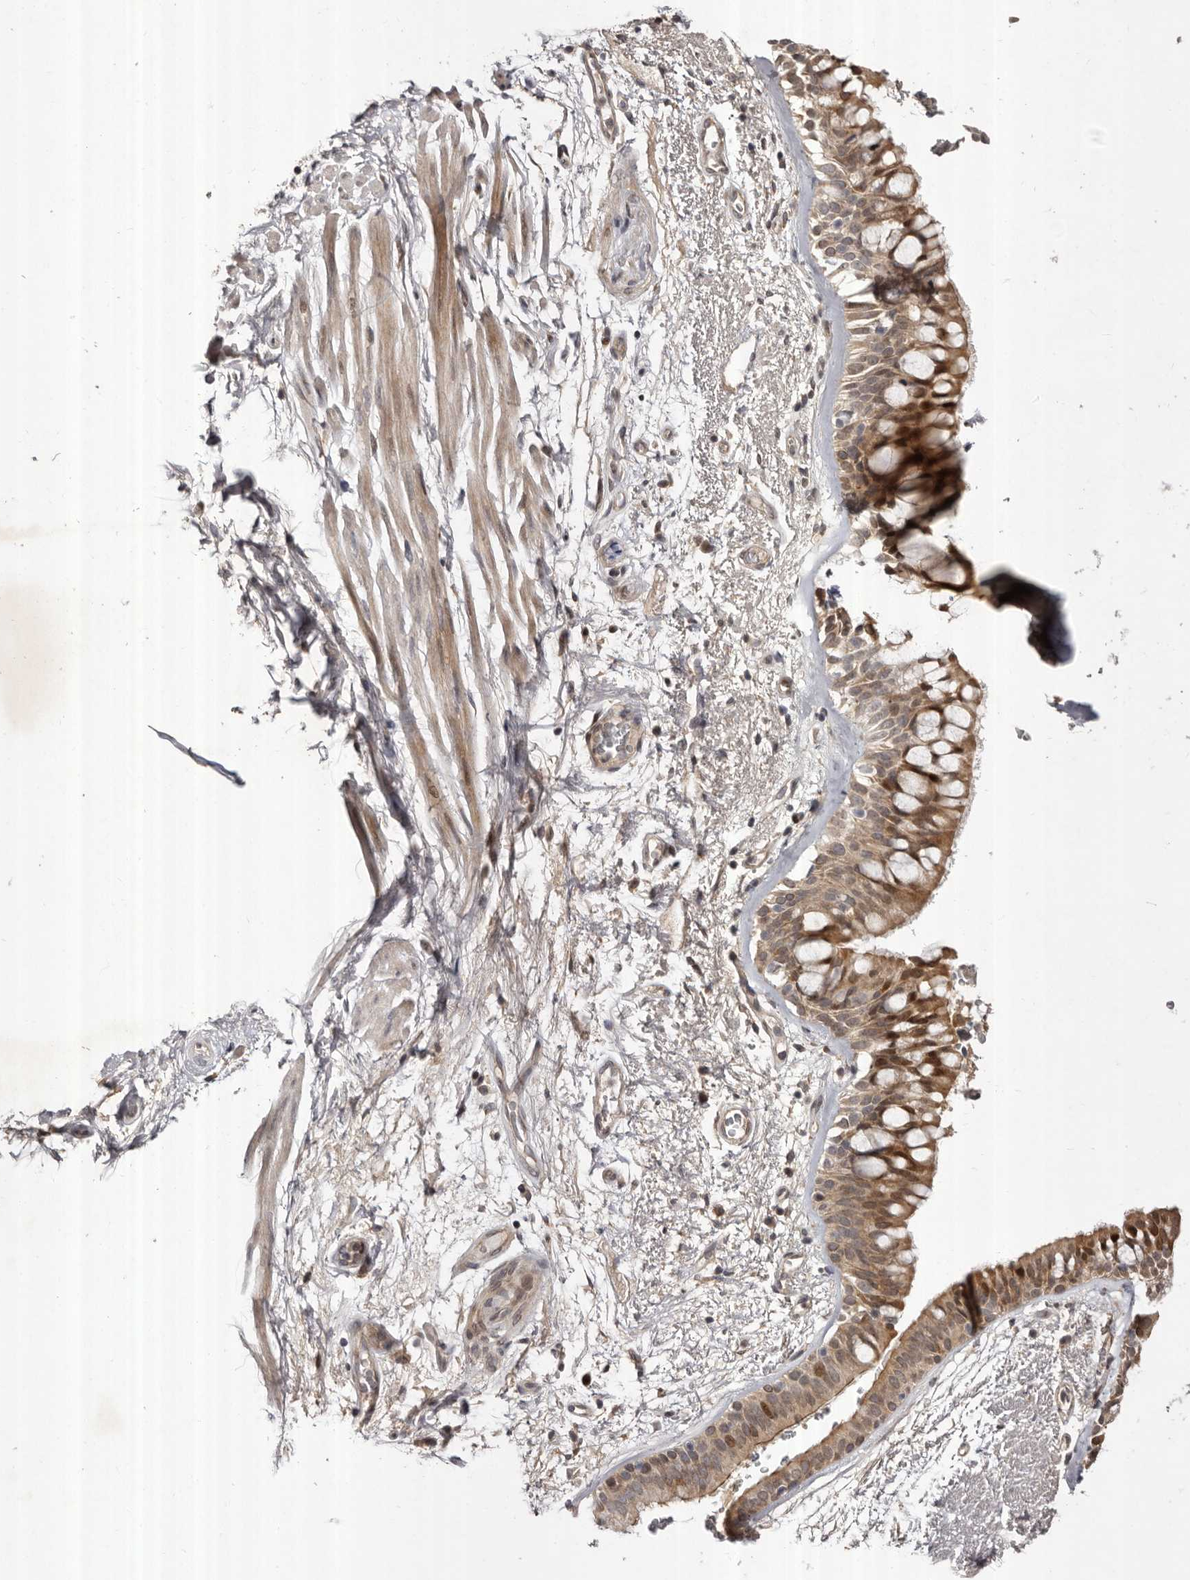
{"staining": {"intensity": "moderate", "quantity": ">75%", "location": "cytoplasmic/membranous,nuclear"}, "tissue": "bronchus", "cell_type": "Respiratory epithelial cells", "image_type": "normal", "snomed": [{"axis": "morphology", "description": "Normal tissue, NOS"}, {"axis": "morphology", "description": "Squamous cell carcinoma, NOS"}, {"axis": "topography", "description": "Lymph node"}, {"axis": "topography", "description": "Bronchus"}, {"axis": "topography", "description": "Lung"}], "caption": "Human bronchus stained for a protein (brown) exhibits moderate cytoplasmic/membranous,nuclear positive expression in about >75% of respiratory epithelial cells.", "gene": "ABL1", "patient": {"sex": "male", "age": 66}}